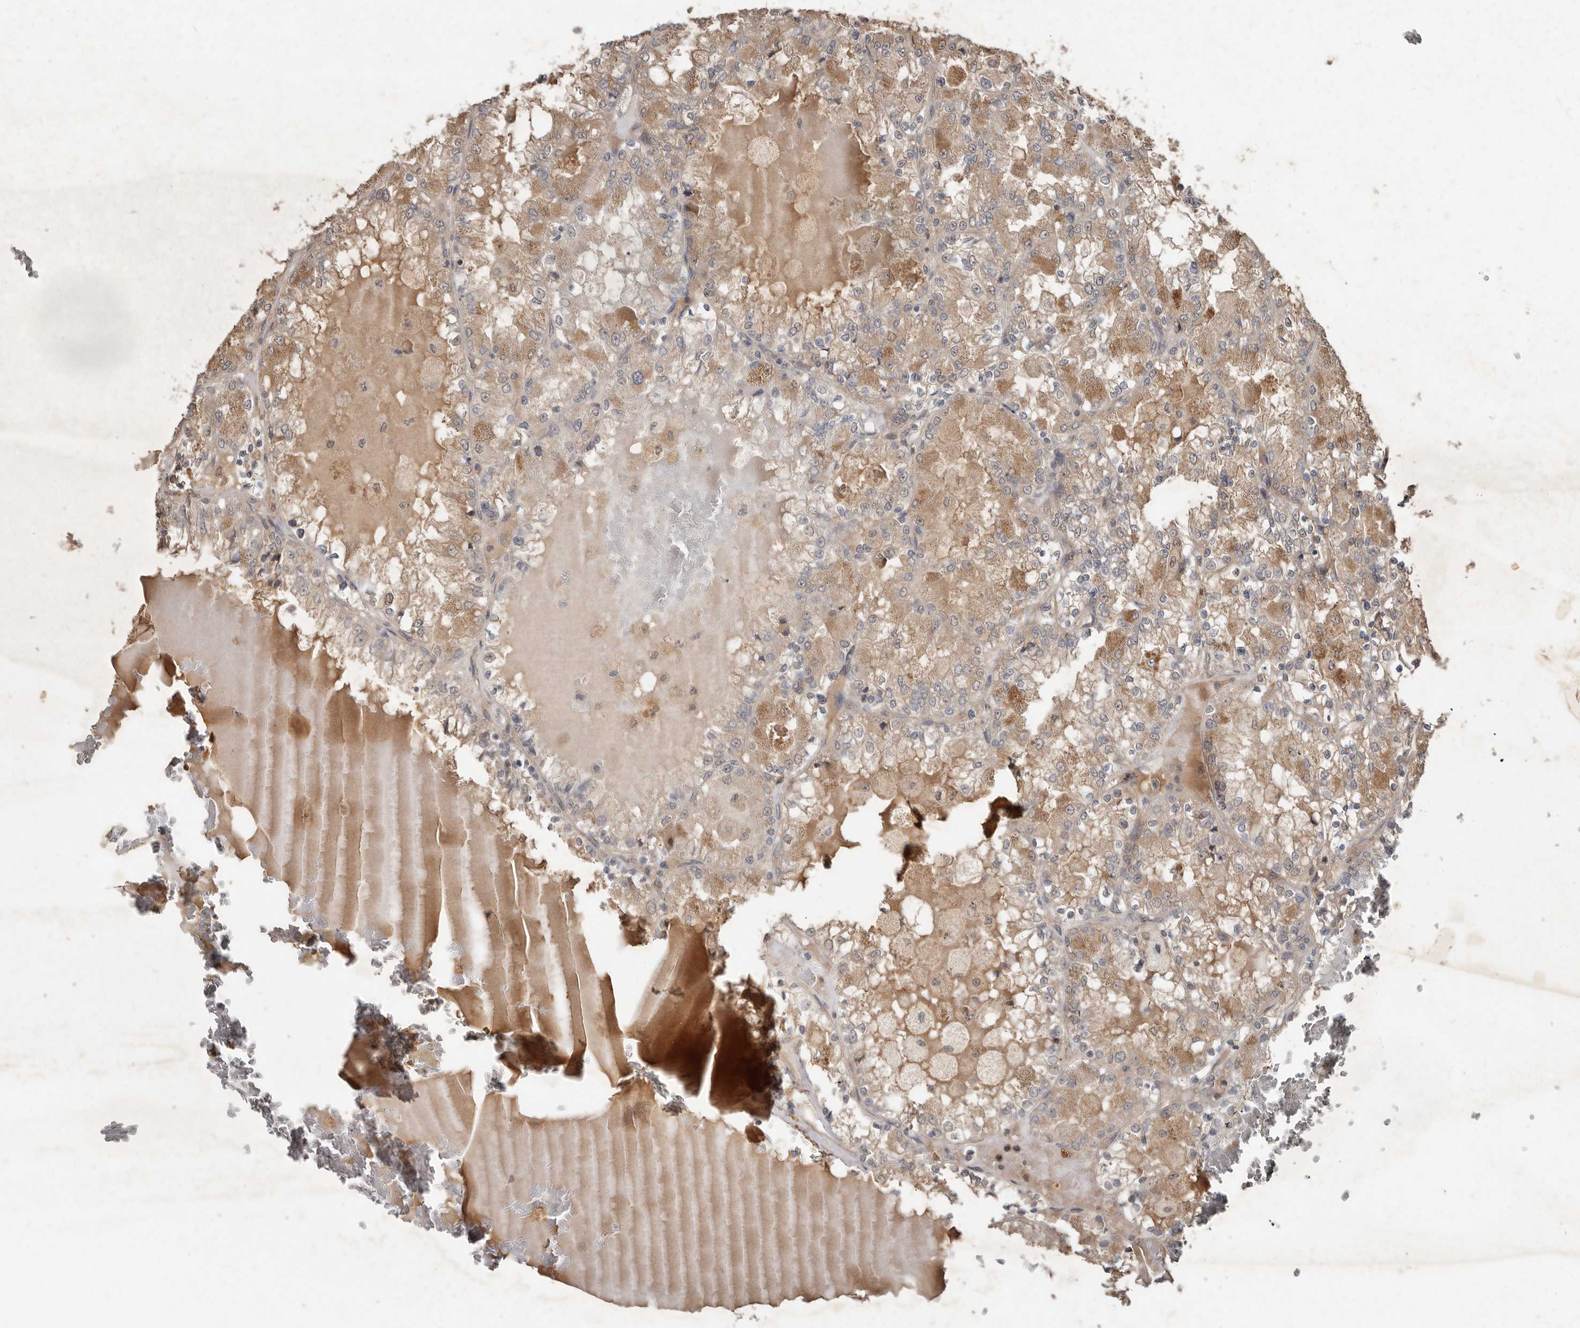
{"staining": {"intensity": "weak", "quantity": "25%-75%", "location": "cytoplasmic/membranous"}, "tissue": "renal cancer", "cell_type": "Tumor cells", "image_type": "cancer", "snomed": [{"axis": "morphology", "description": "Adenocarcinoma, NOS"}, {"axis": "topography", "description": "Kidney"}], "caption": "Protein expression by immunohistochemistry reveals weak cytoplasmic/membranous positivity in about 25%-75% of tumor cells in renal cancer (adenocarcinoma).", "gene": "KIF26B", "patient": {"sex": "female", "age": 56}}